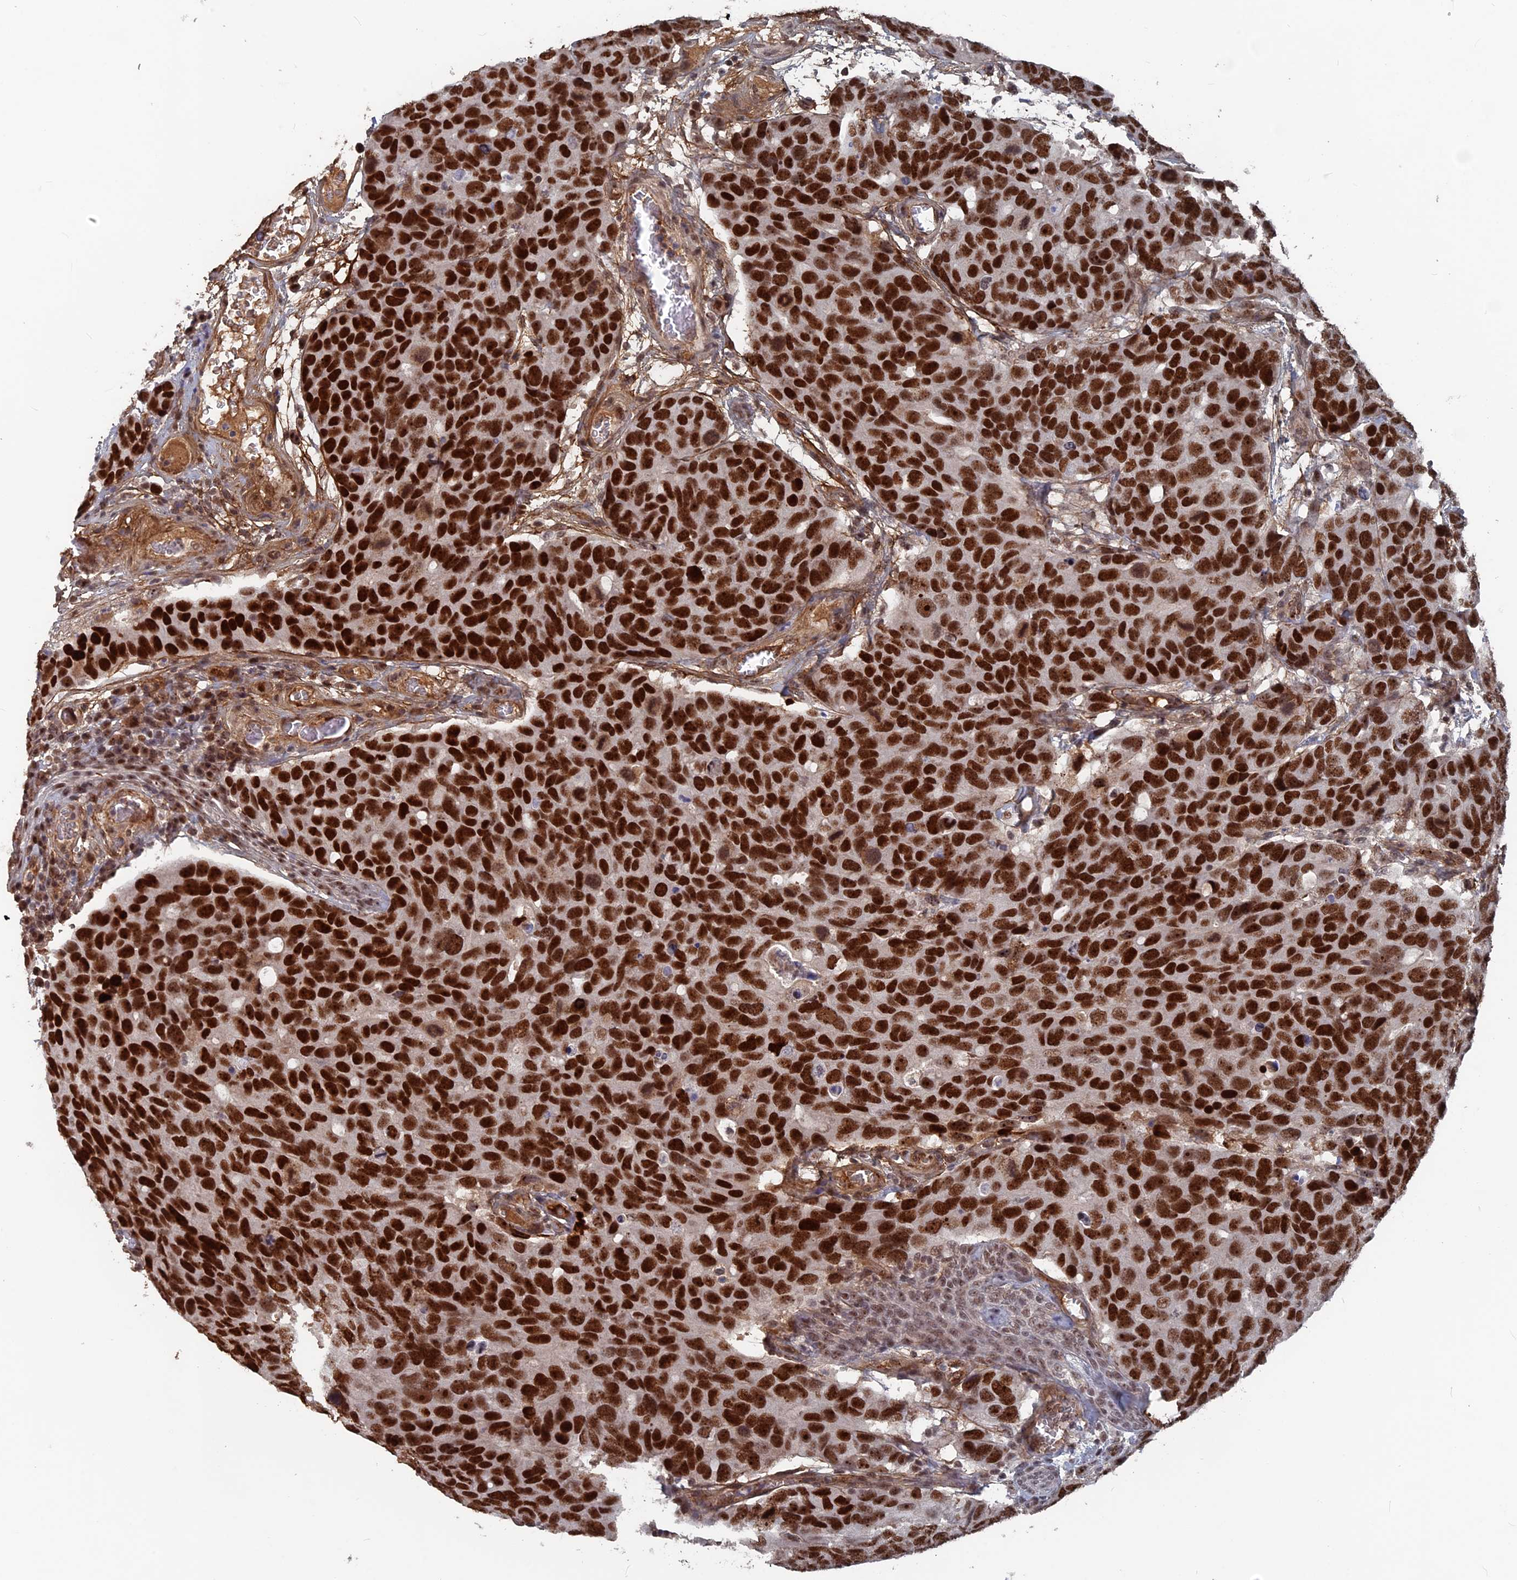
{"staining": {"intensity": "strong", "quantity": ">75%", "location": "nuclear"}, "tissue": "breast cancer", "cell_type": "Tumor cells", "image_type": "cancer", "snomed": [{"axis": "morphology", "description": "Duct carcinoma"}, {"axis": "topography", "description": "Breast"}], "caption": "The photomicrograph displays a brown stain indicating the presence of a protein in the nuclear of tumor cells in breast intraductal carcinoma.", "gene": "SH3D21", "patient": {"sex": "female", "age": 83}}